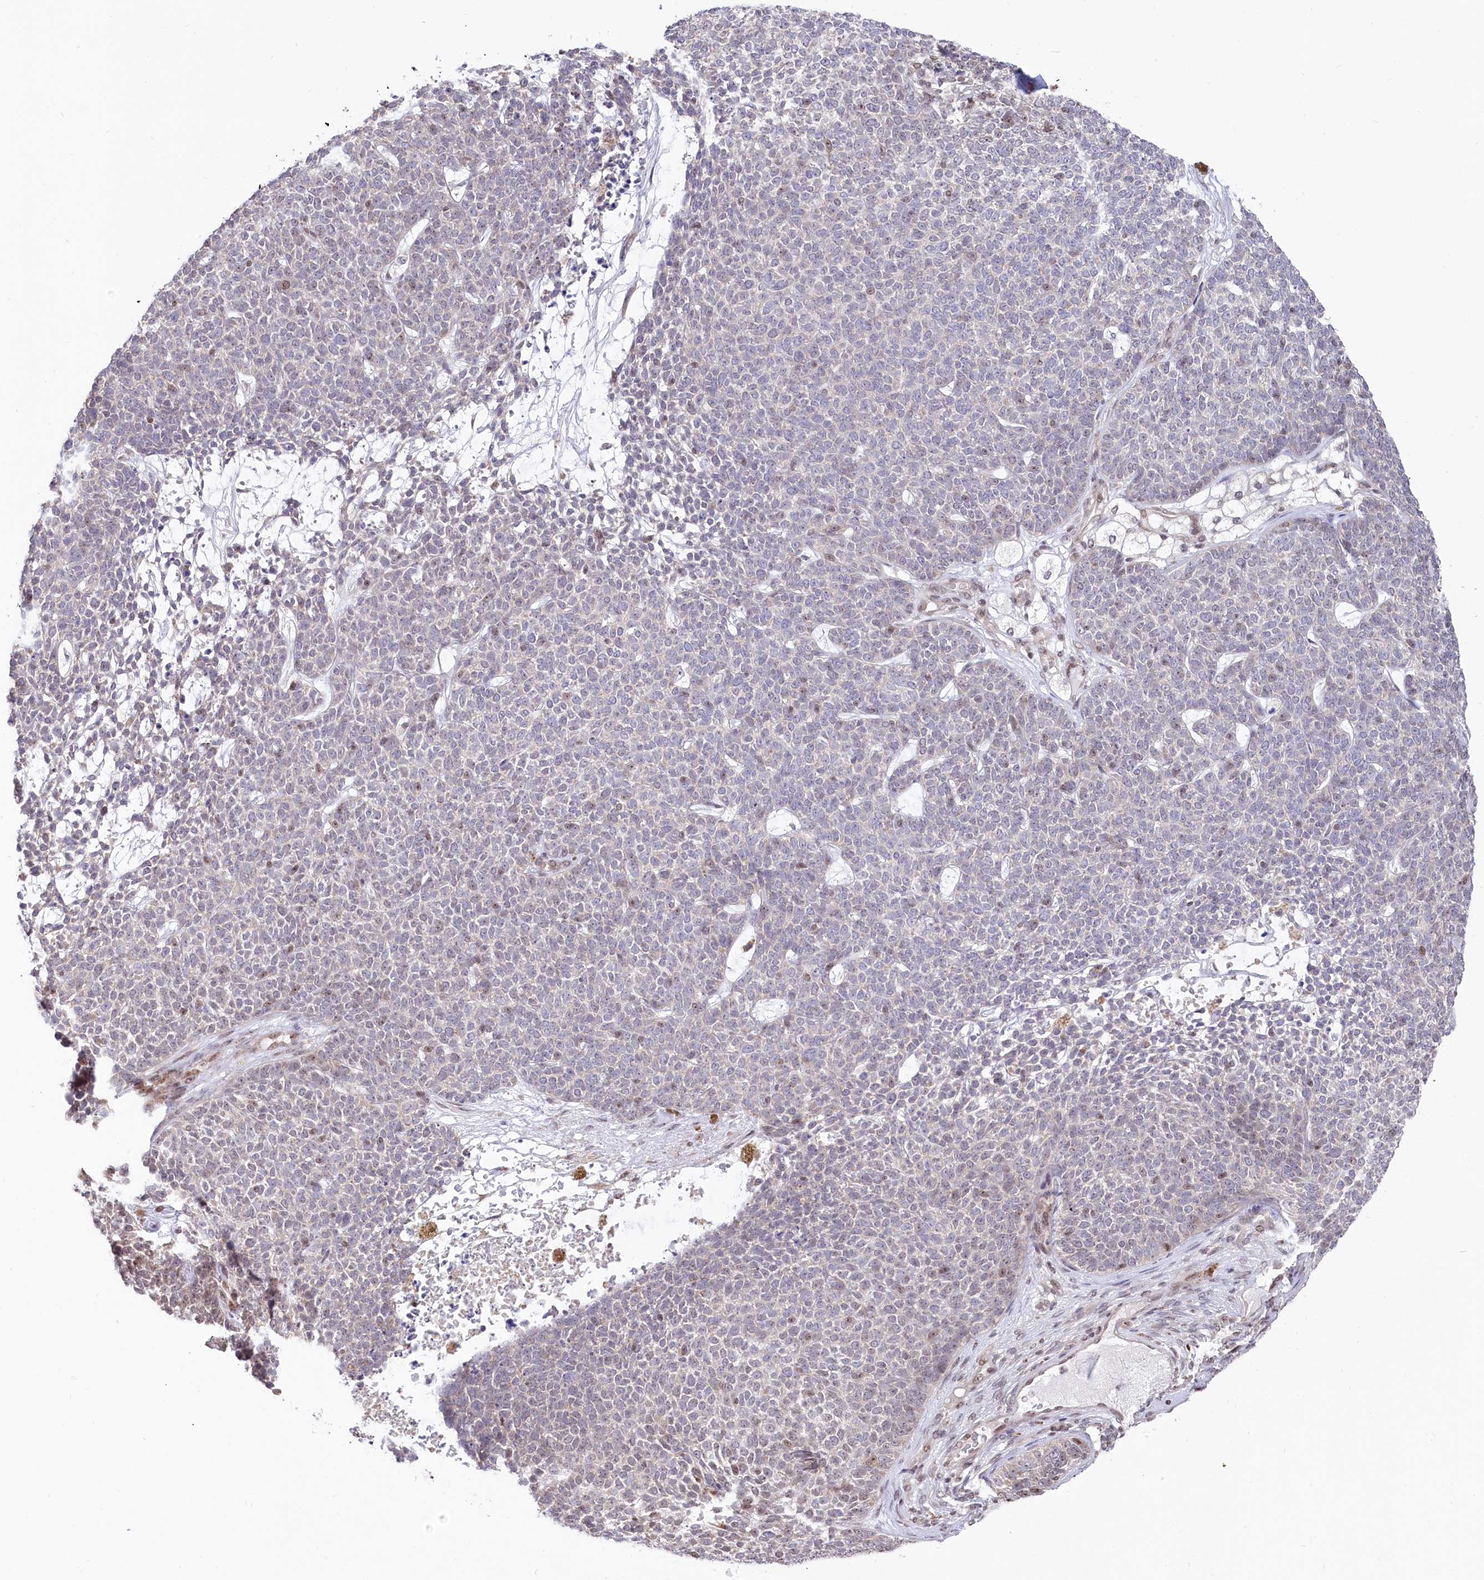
{"staining": {"intensity": "weak", "quantity": "<25%", "location": "nuclear"}, "tissue": "skin cancer", "cell_type": "Tumor cells", "image_type": "cancer", "snomed": [{"axis": "morphology", "description": "Basal cell carcinoma"}, {"axis": "topography", "description": "Skin"}], "caption": "Immunohistochemistry of human basal cell carcinoma (skin) displays no expression in tumor cells.", "gene": "CGGBP1", "patient": {"sex": "female", "age": 84}}